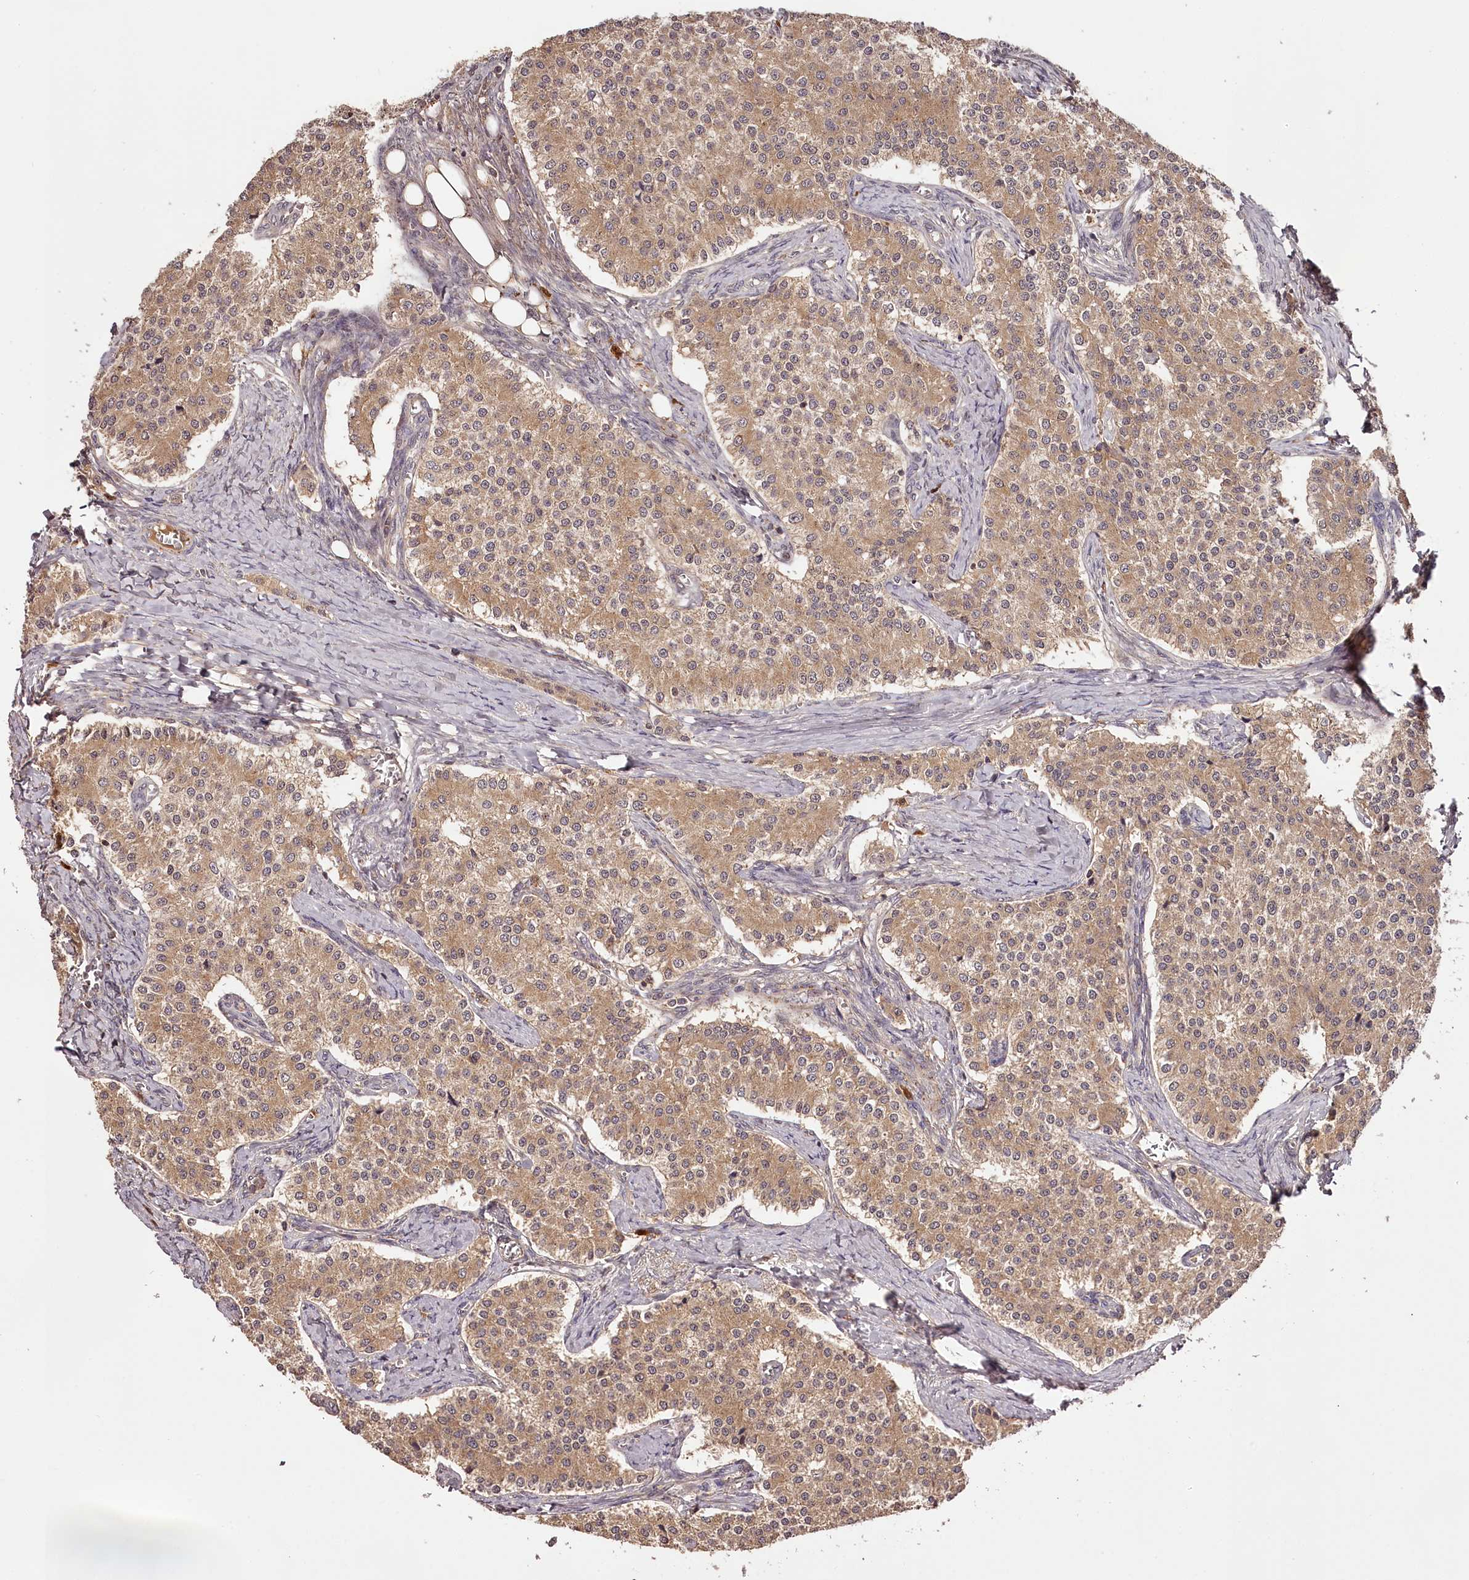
{"staining": {"intensity": "moderate", "quantity": ">75%", "location": "cytoplasmic/membranous"}, "tissue": "carcinoid", "cell_type": "Tumor cells", "image_type": "cancer", "snomed": [{"axis": "morphology", "description": "Carcinoid, malignant, NOS"}, {"axis": "topography", "description": "Colon"}], "caption": "An image showing moderate cytoplasmic/membranous positivity in about >75% of tumor cells in malignant carcinoid, as visualized by brown immunohistochemical staining.", "gene": "TTC12", "patient": {"sex": "female", "age": 52}}